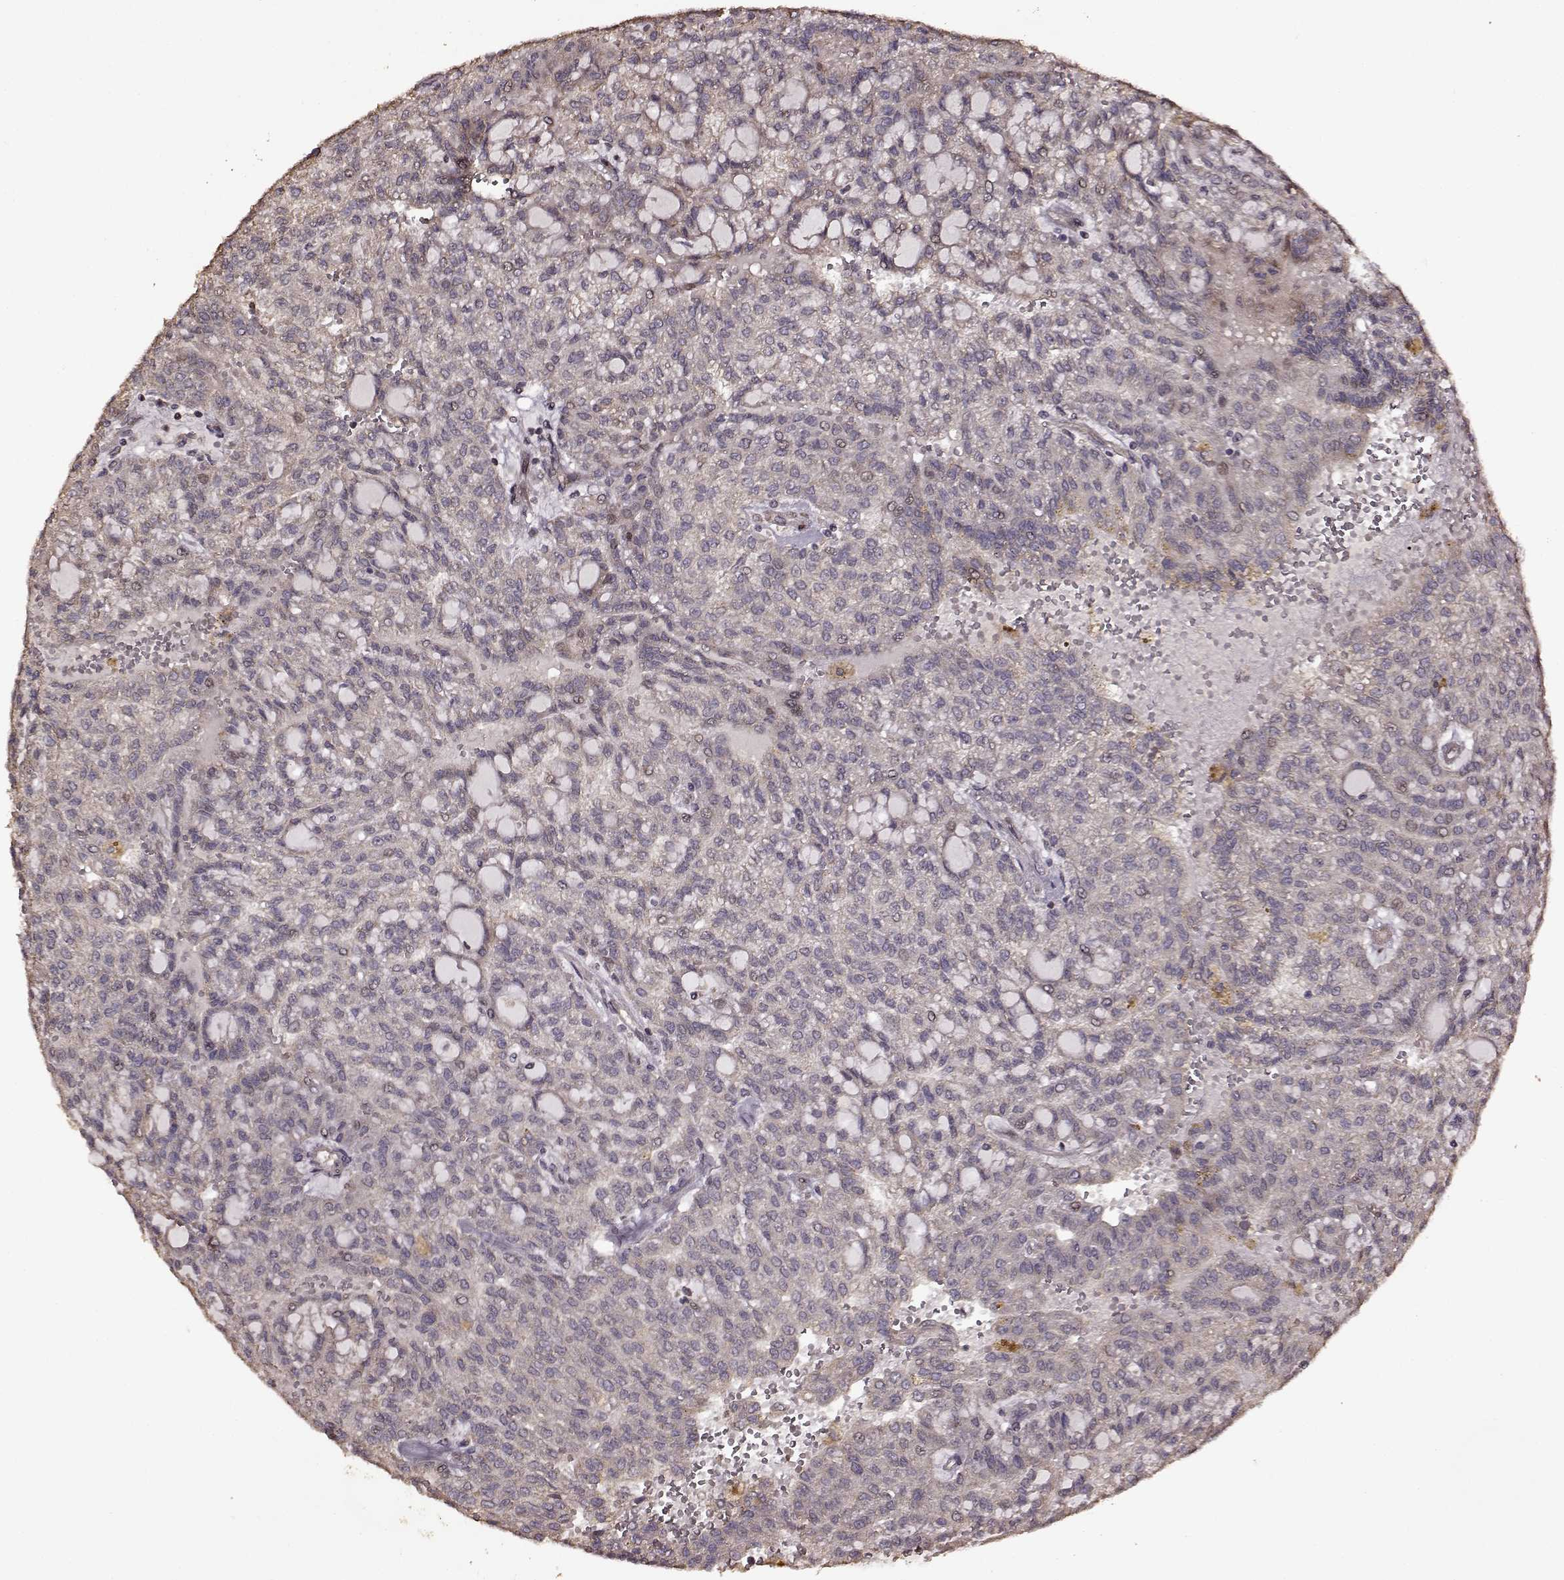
{"staining": {"intensity": "negative", "quantity": "none", "location": "none"}, "tissue": "renal cancer", "cell_type": "Tumor cells", "image_type": "cancer", "snomed": [{"axis": "morphology", "description": "Adenocarcinoma, NOS"}, {"axis": "topography", "description": "Kidney"}], "caption": "Renal cancer stained for a protein using IHC exhibits no positivity tumor cells.", "gene": "FBXW11", "patient": {"sex": "male", "age": 63}}